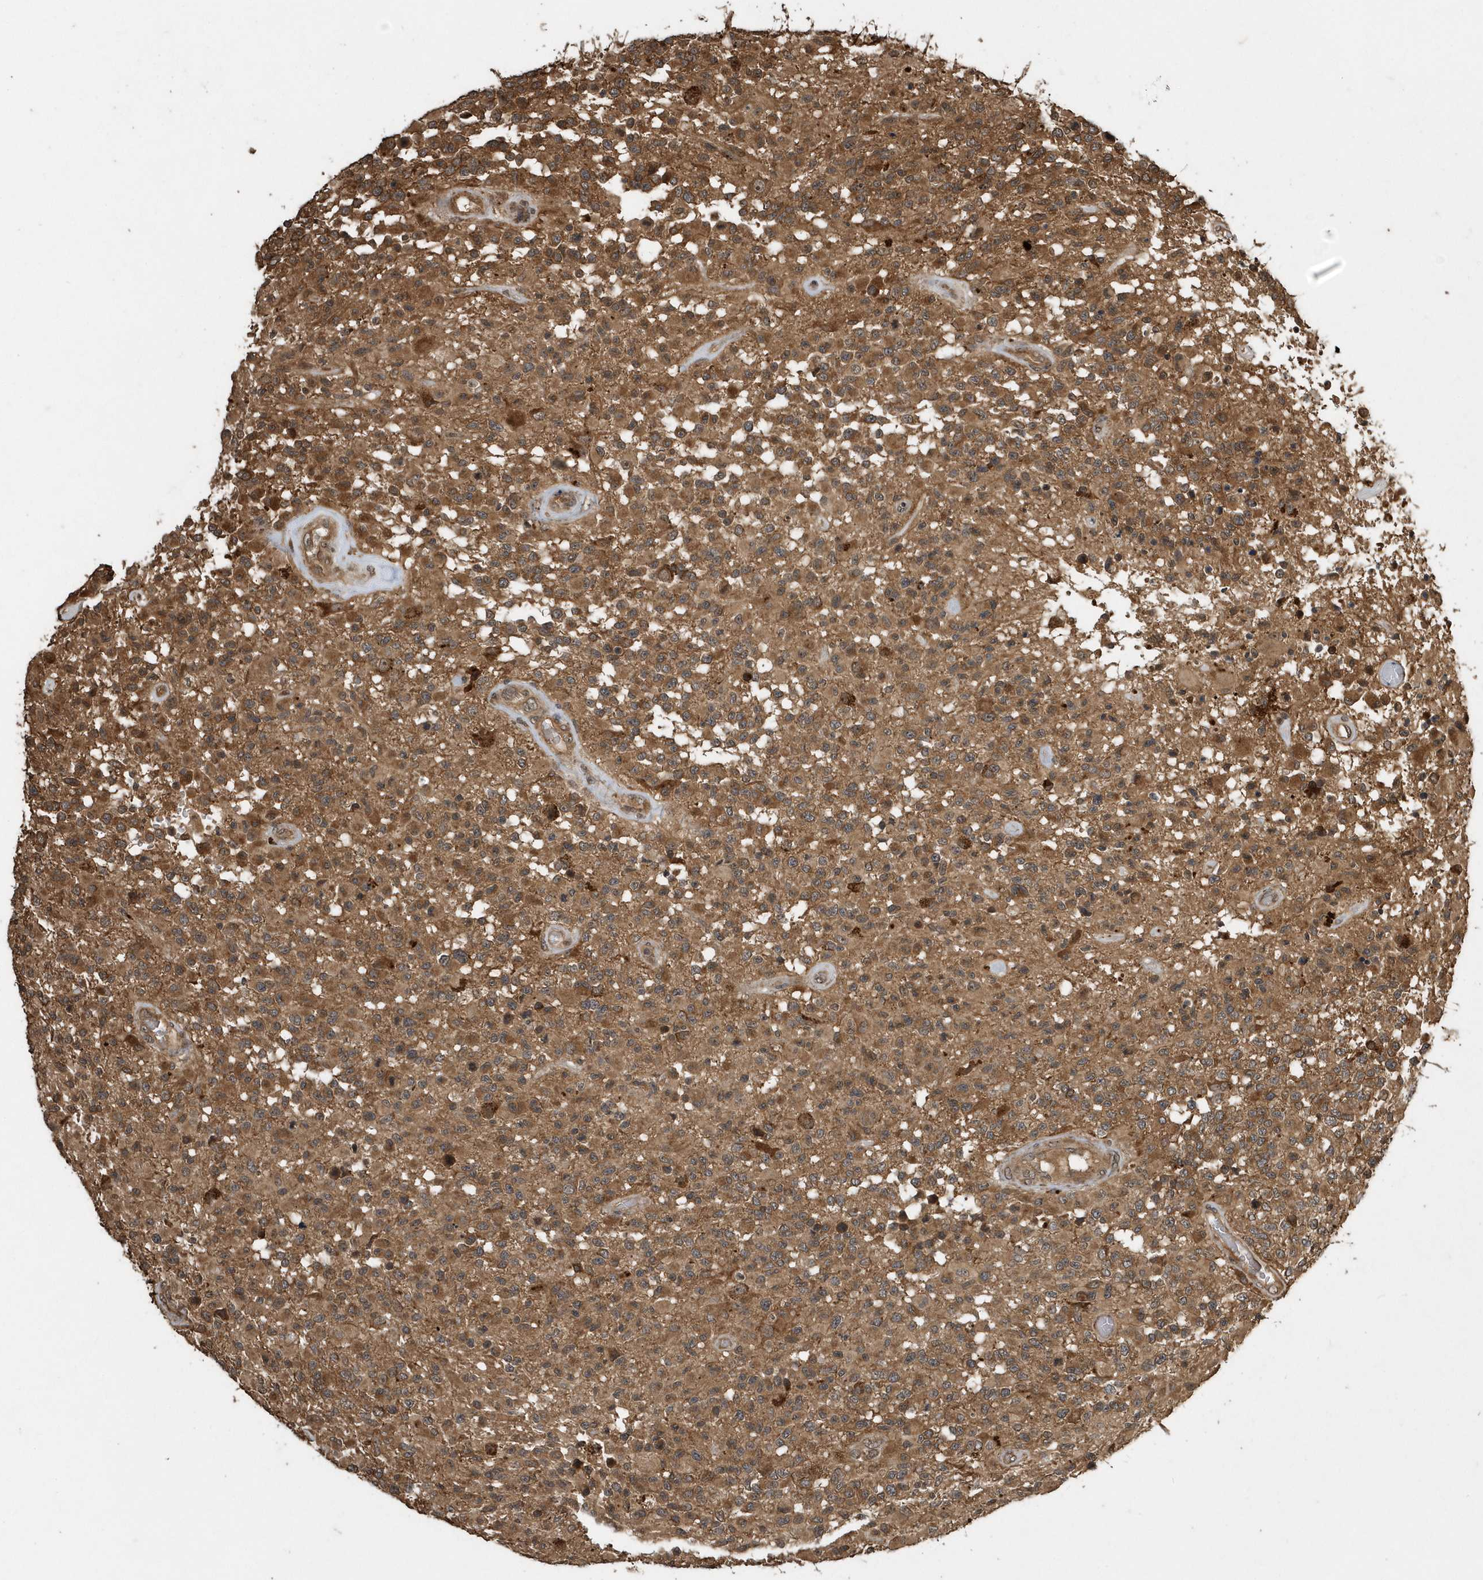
{"staining": {"intensity": "moderate", "quantity": ">75%", "location": "cytoplasmic/membranous"}, "tissue": "glioma", "cell_type": "Tumor cells", "image_type": "cancer", "snomed": [{"axis": "morphology", "description": "Glioma, malignant, High grade"}, {"axis": "morphology", "description": "Glioblastoma, NOS"}, {"axis": "topography", "description": "Brain"}], "caption": "Glioma stained for a protein (brown) demonstrates moderate cytoplasmic/membranous positive staining in approximately >75% of tumor cells.", "gene": "WASHC5", "patient": {"sex": "male", "age": 60}}